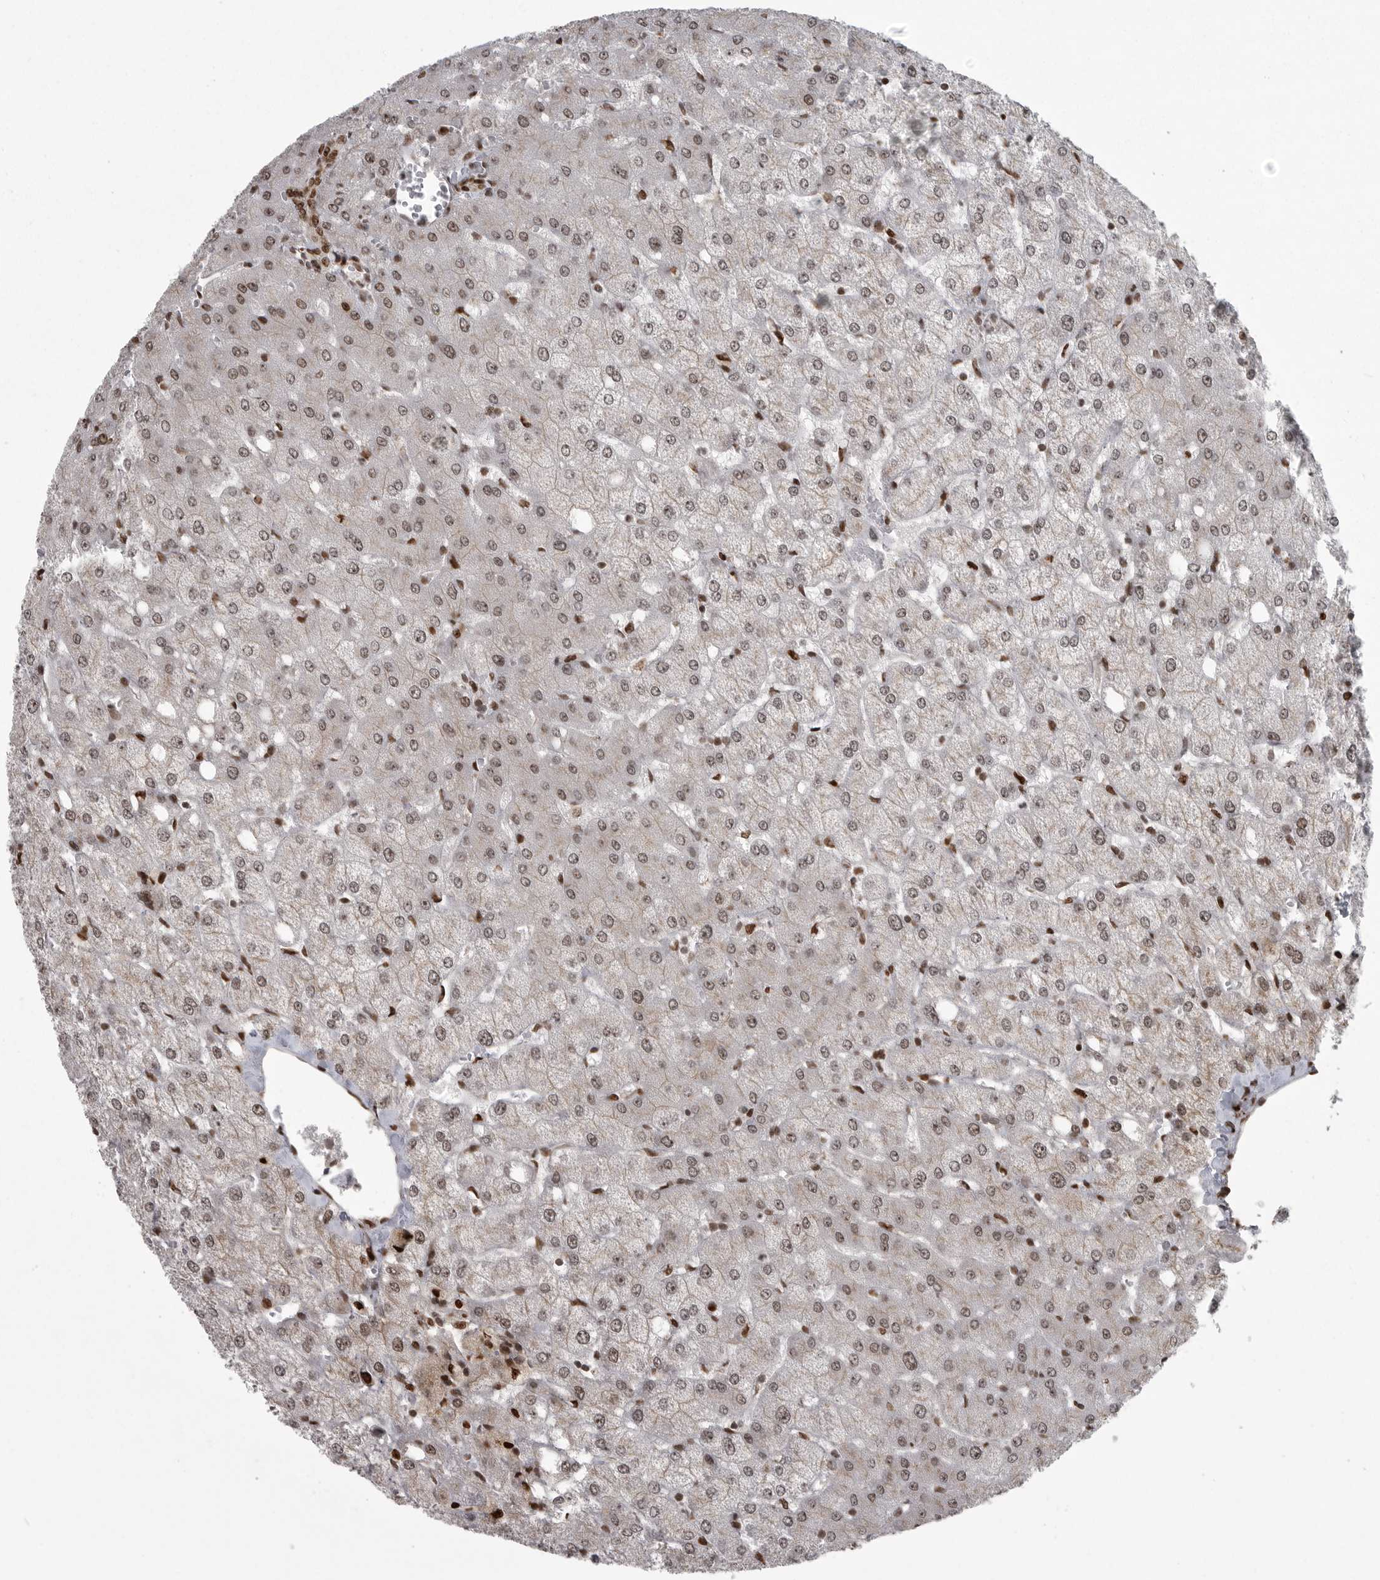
{"staining": {"intensity": "moderate", "quantity": ">75%", "location": "nuclear"}, "tissue": "liver", "cell_type": "Cholangiocytes", "image_type": "normal", "snomed": [{"axis": "morphology", "description": "Normal tissue, NOS"}, {"axis": "topography", "description": "Liver"}], "caption": "Immunohistochemistry (IHC) micrograph of benign liver: human liver stained using IHC displays medium levels of moderate protein expression localized specifically in the nuclear of cholangiocytes, appearing as a nuclear brown color.", "gene": "YAF2", "patient": {"sex": "female", "age": 54}}